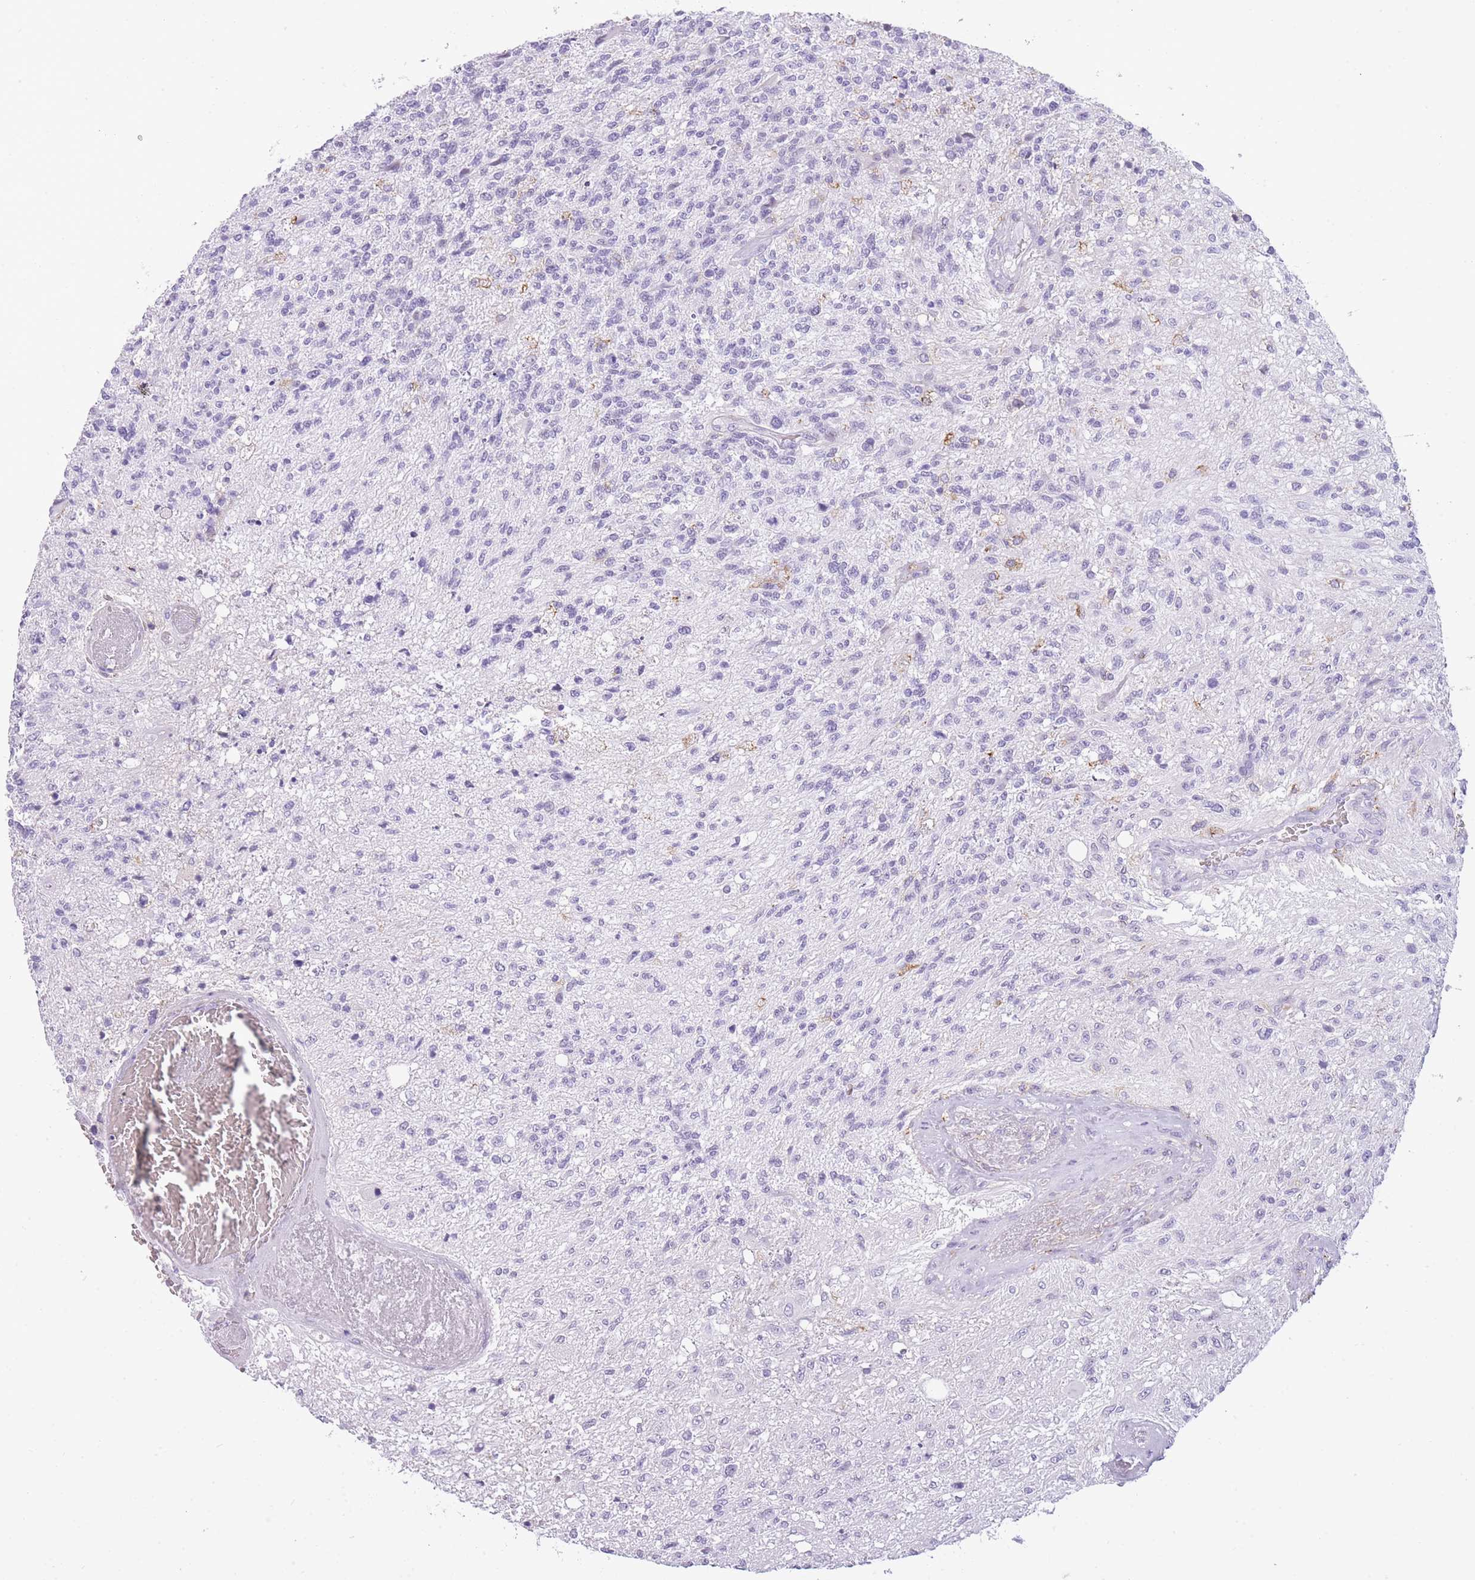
{"staining": {"intensity": "negative", "quantity": "none", "location": "none"}, "tissue": "glioma", "cell_type": "Tumor cells", "image_type": "cancer", "snomed": [{"axis": "morphology", "description": "Glioma, malignant, High grade"}, {"axis": "topography", "description": "Brain"}], "caption": "DAB (3,3'-diaminobenzidine) immunohistochemical staining of glioma shows no significant positivity in tumor cells.", "gene": "RADX", "patient": {"sex": "male", "age": 56}}